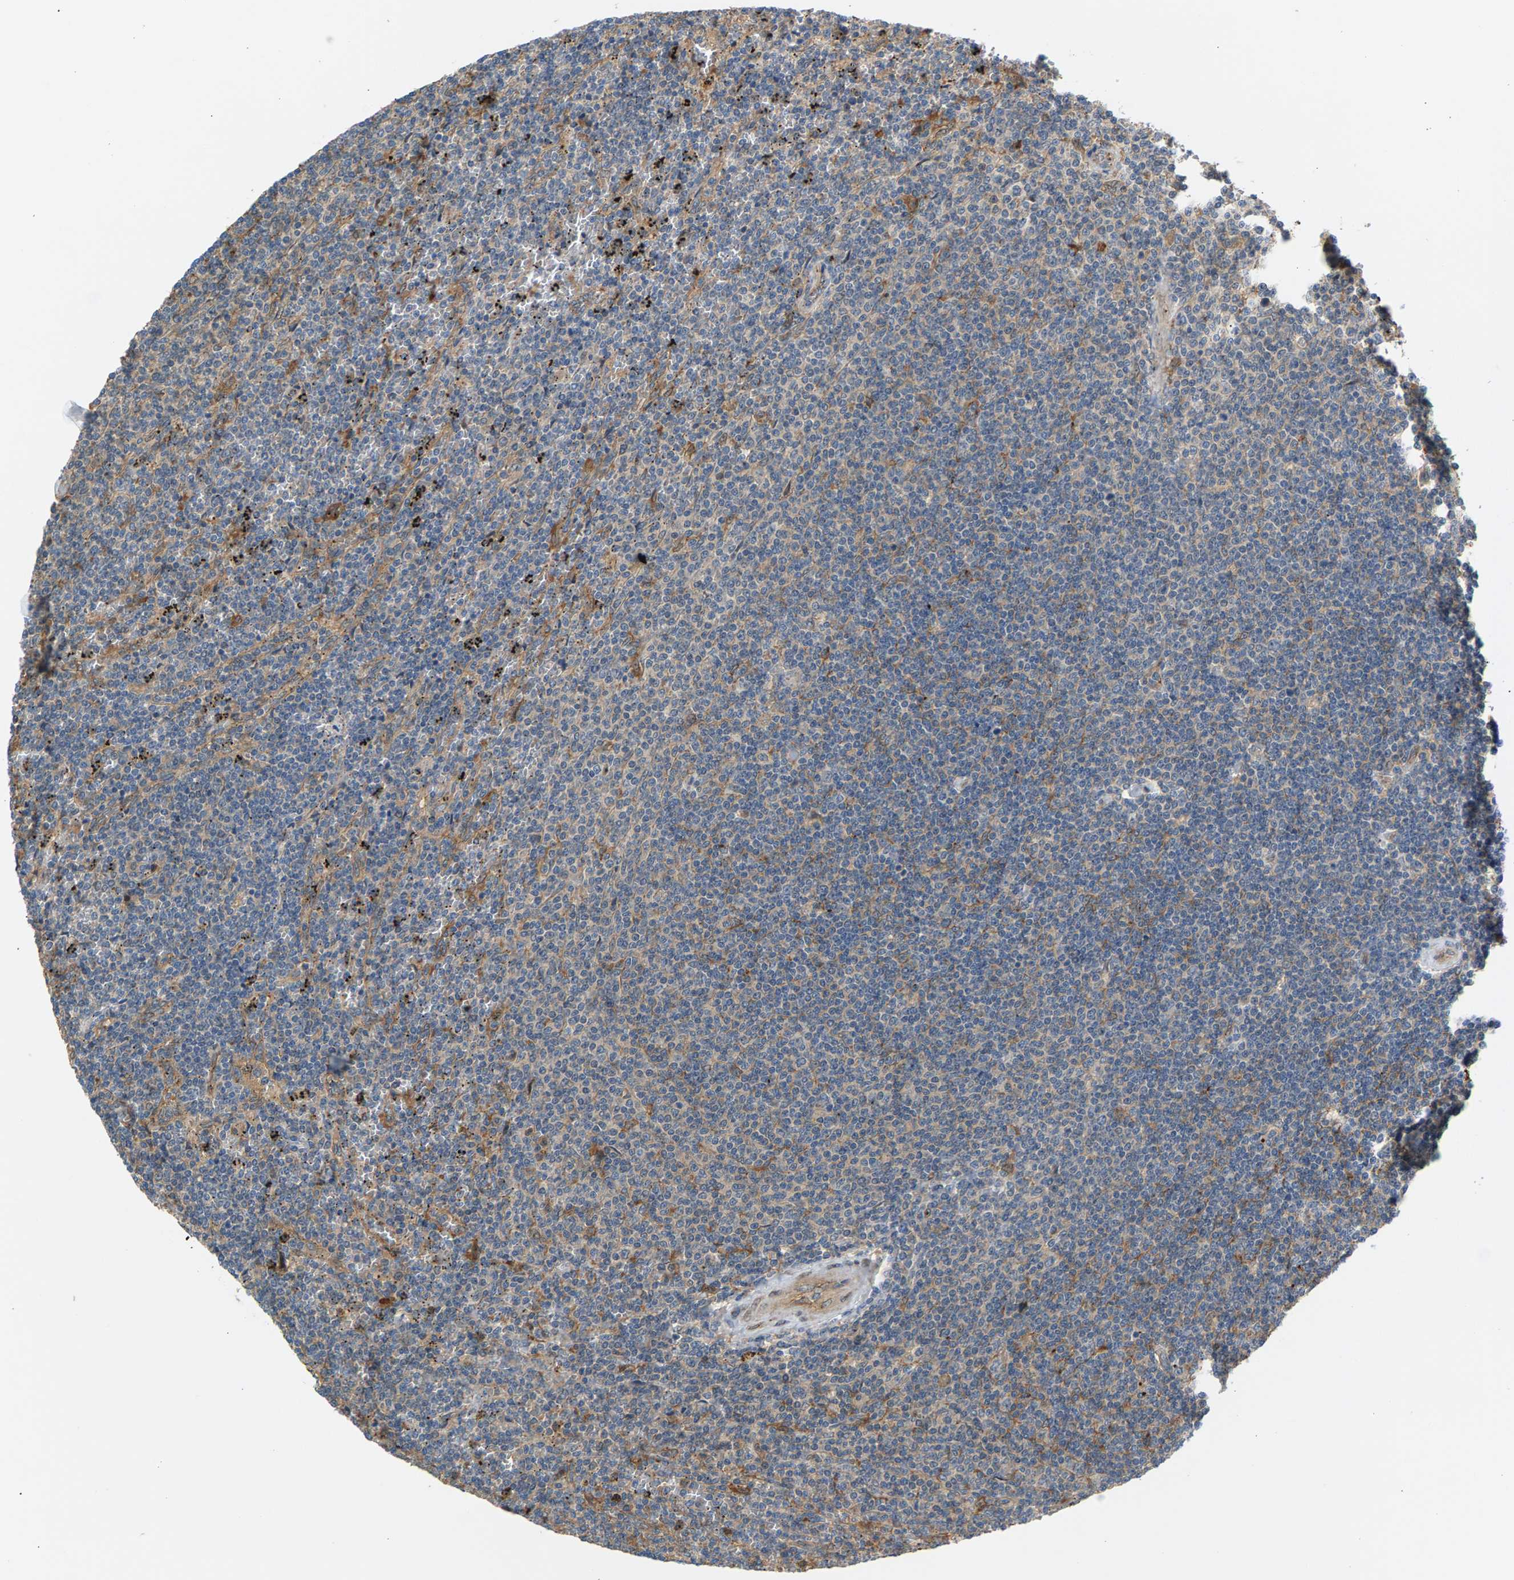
{"staining": {"intensity": "moderate", "quantity": "<25%", "location": "cytoplasmic/membranous"}, "tissue": "lymphoma", "cell_type": "Tumor cells", "image_type": "cancer", "snomed": [{"axis": "morphology", "description": "Malignant lymphoma, non-Hodgkin's type, Low grade"}, {"axis": "topography", "description": "Spleen"}], "caption": "A brown stain shows moderate cytoplasmic/membranous expression of a protein in malignant lymphoma, non-Hodgkin's type (low-grade) tumor cells.", "gene": "KRTAP27-1", "patient": {"sex": "female", "age": 50}}